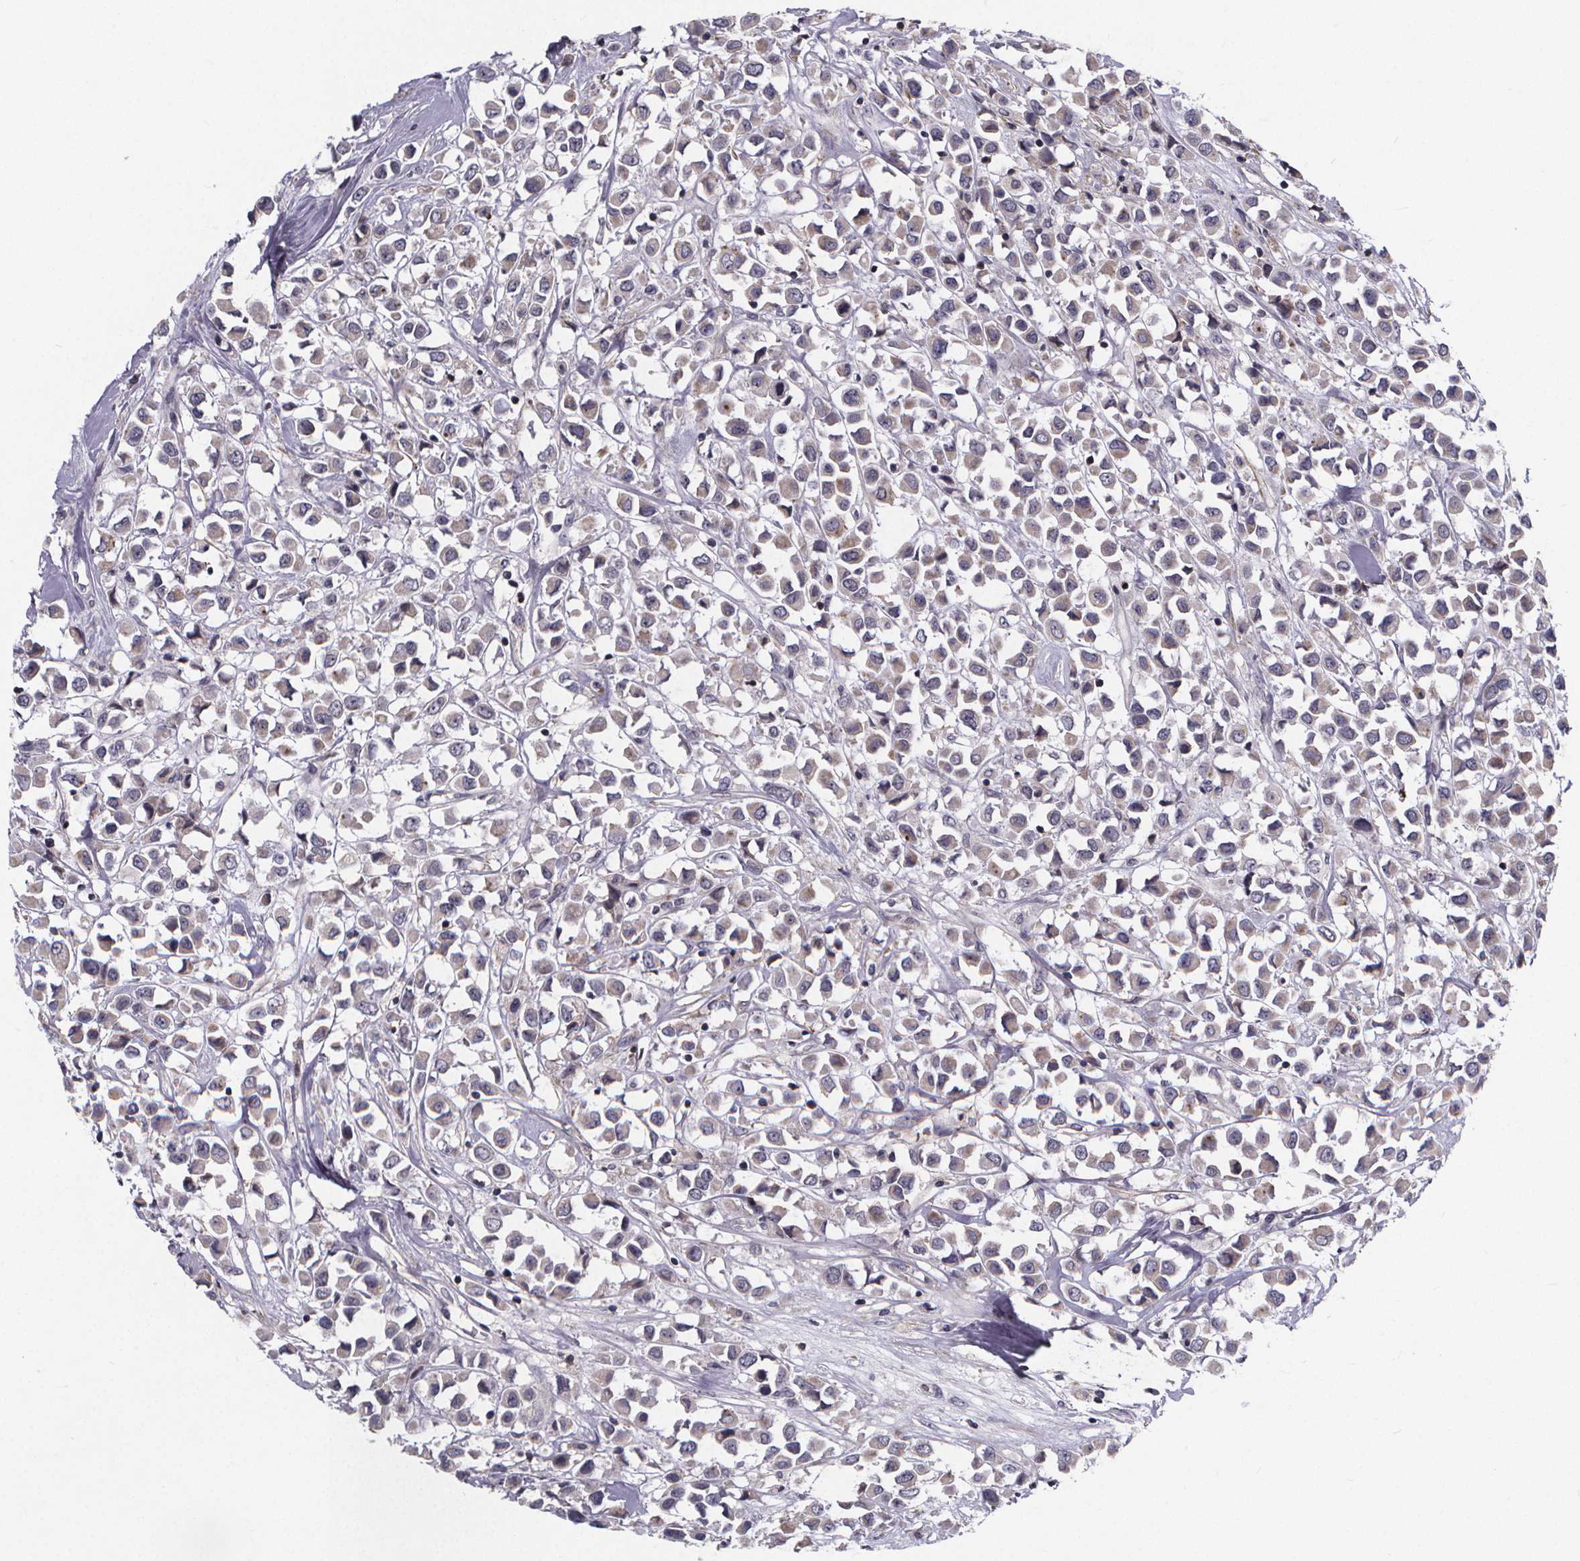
{"staining": {"intensity": "weak", "quantity": "<25%", "location": "cytoplasmic/membranous"}, "tissue": "breast cancer", "cell_type": "Tumor cells", "image_type": "cancer", "snomed": [{"axis": "morphology", "description": "Duct carcinoma"}, {"axis": "topography", "description": "Breast"}], "caption": "Tumor cells show no significant positivity in breast cancer (invasive ductal carcinoma).", "gene": "FBXW2", "patient": {"sex": "female", "age": 61}}